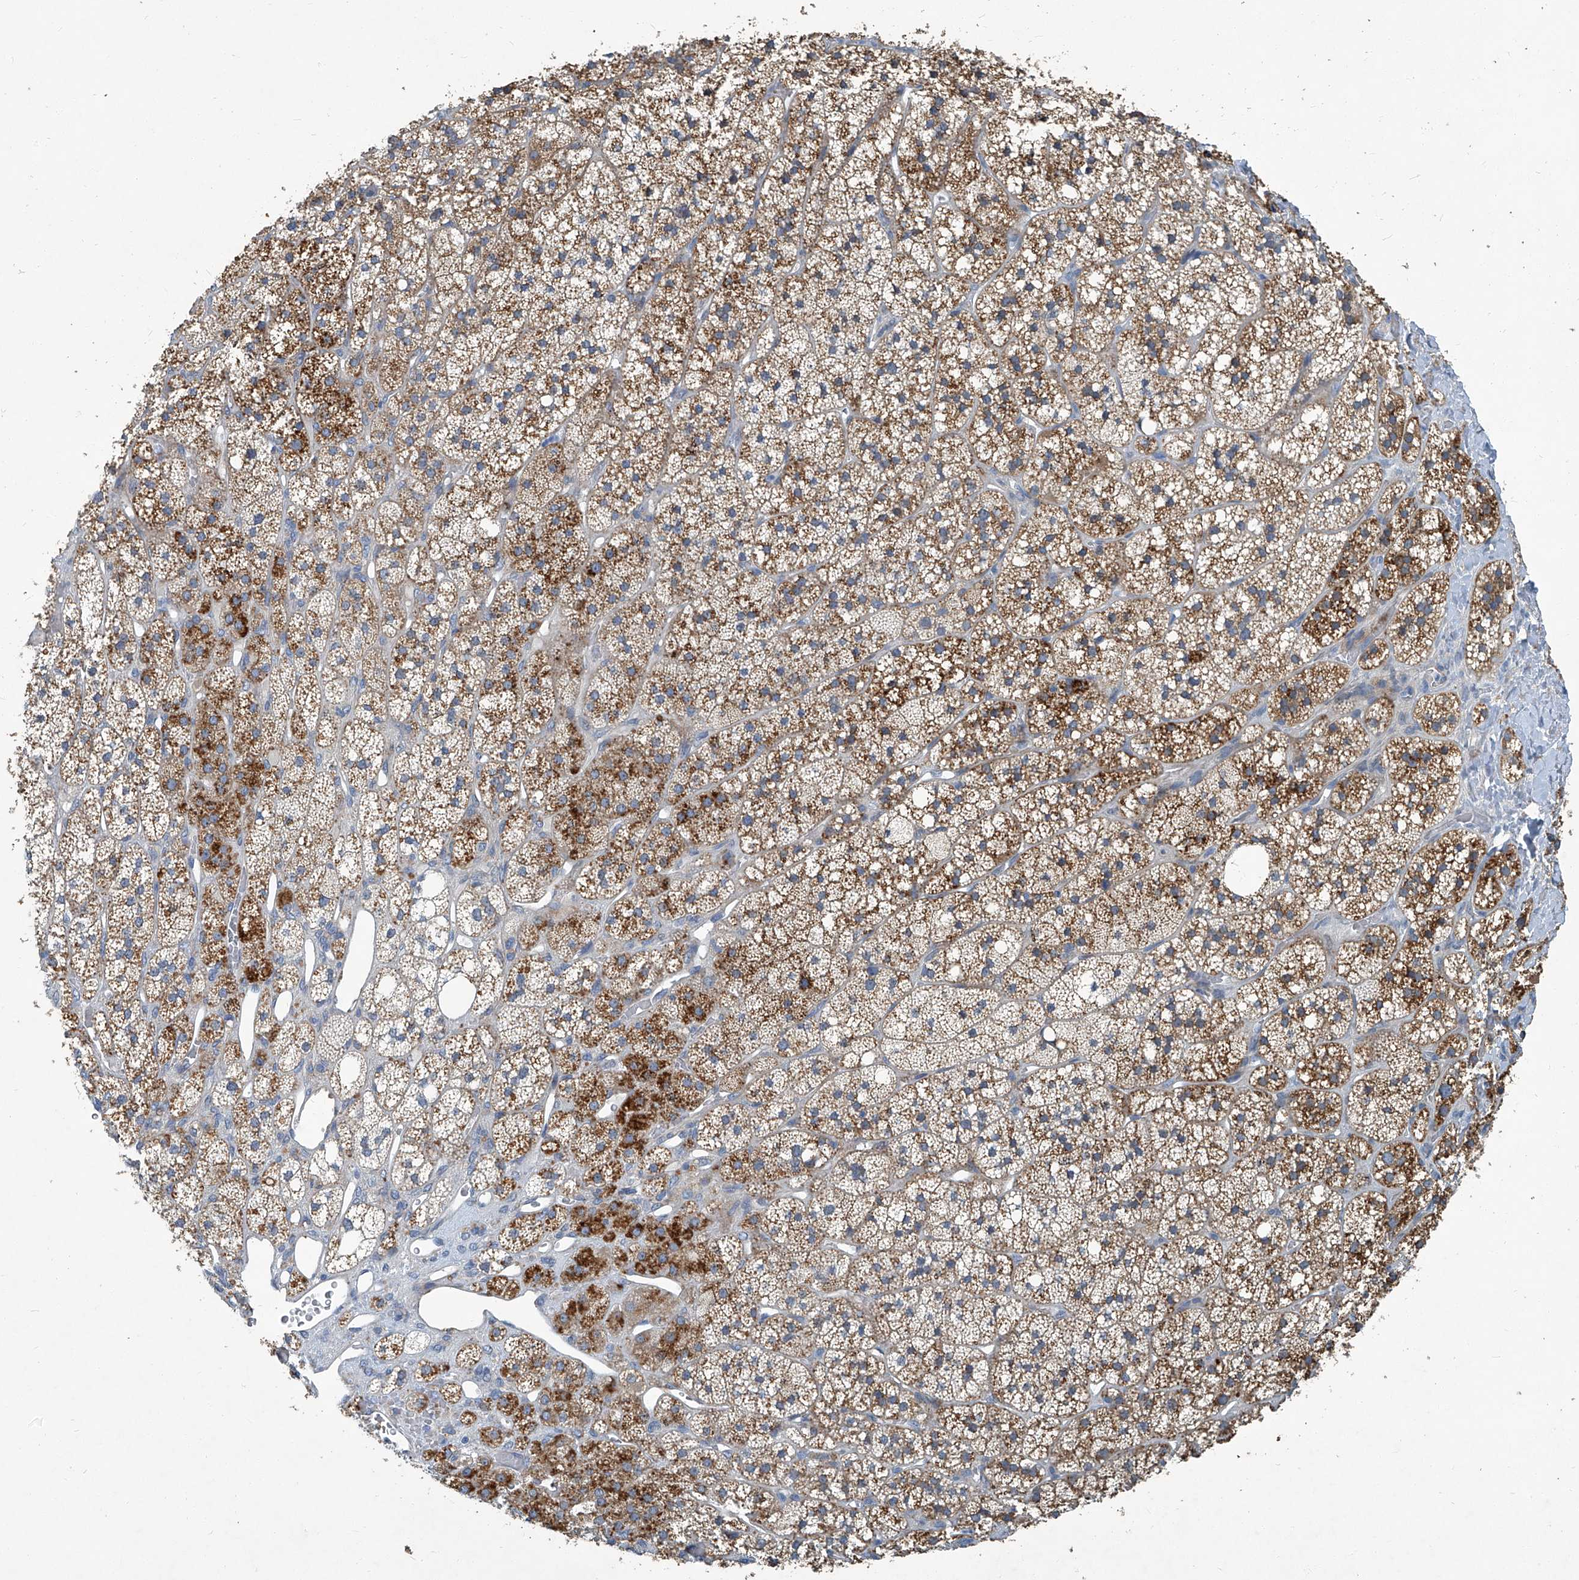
{"staining": {"intensity": "strong", "quantity": "25%-75%", "location": "cytoplasmic/membranous"}, "tissue": "adrenal gland", "cell_type": "Glandular cells", "image_type": "normal", "snomed": [{"axis": "morphology", "description": "Normal tissue, NOS"}, {"axis": "topography", "description": "Adrenal gland"}], "caption": "DAB immunohistochemical staining of benign adrenal gland displays strong cytoplasmic/membranous protein expression in approximately 25%-75% of glandular cells. (DAB IHC, brown staining for protein, blue staining for nuclei).", "gene": "SLC26A11", "patient": {"sex": "male", "age": 61}}